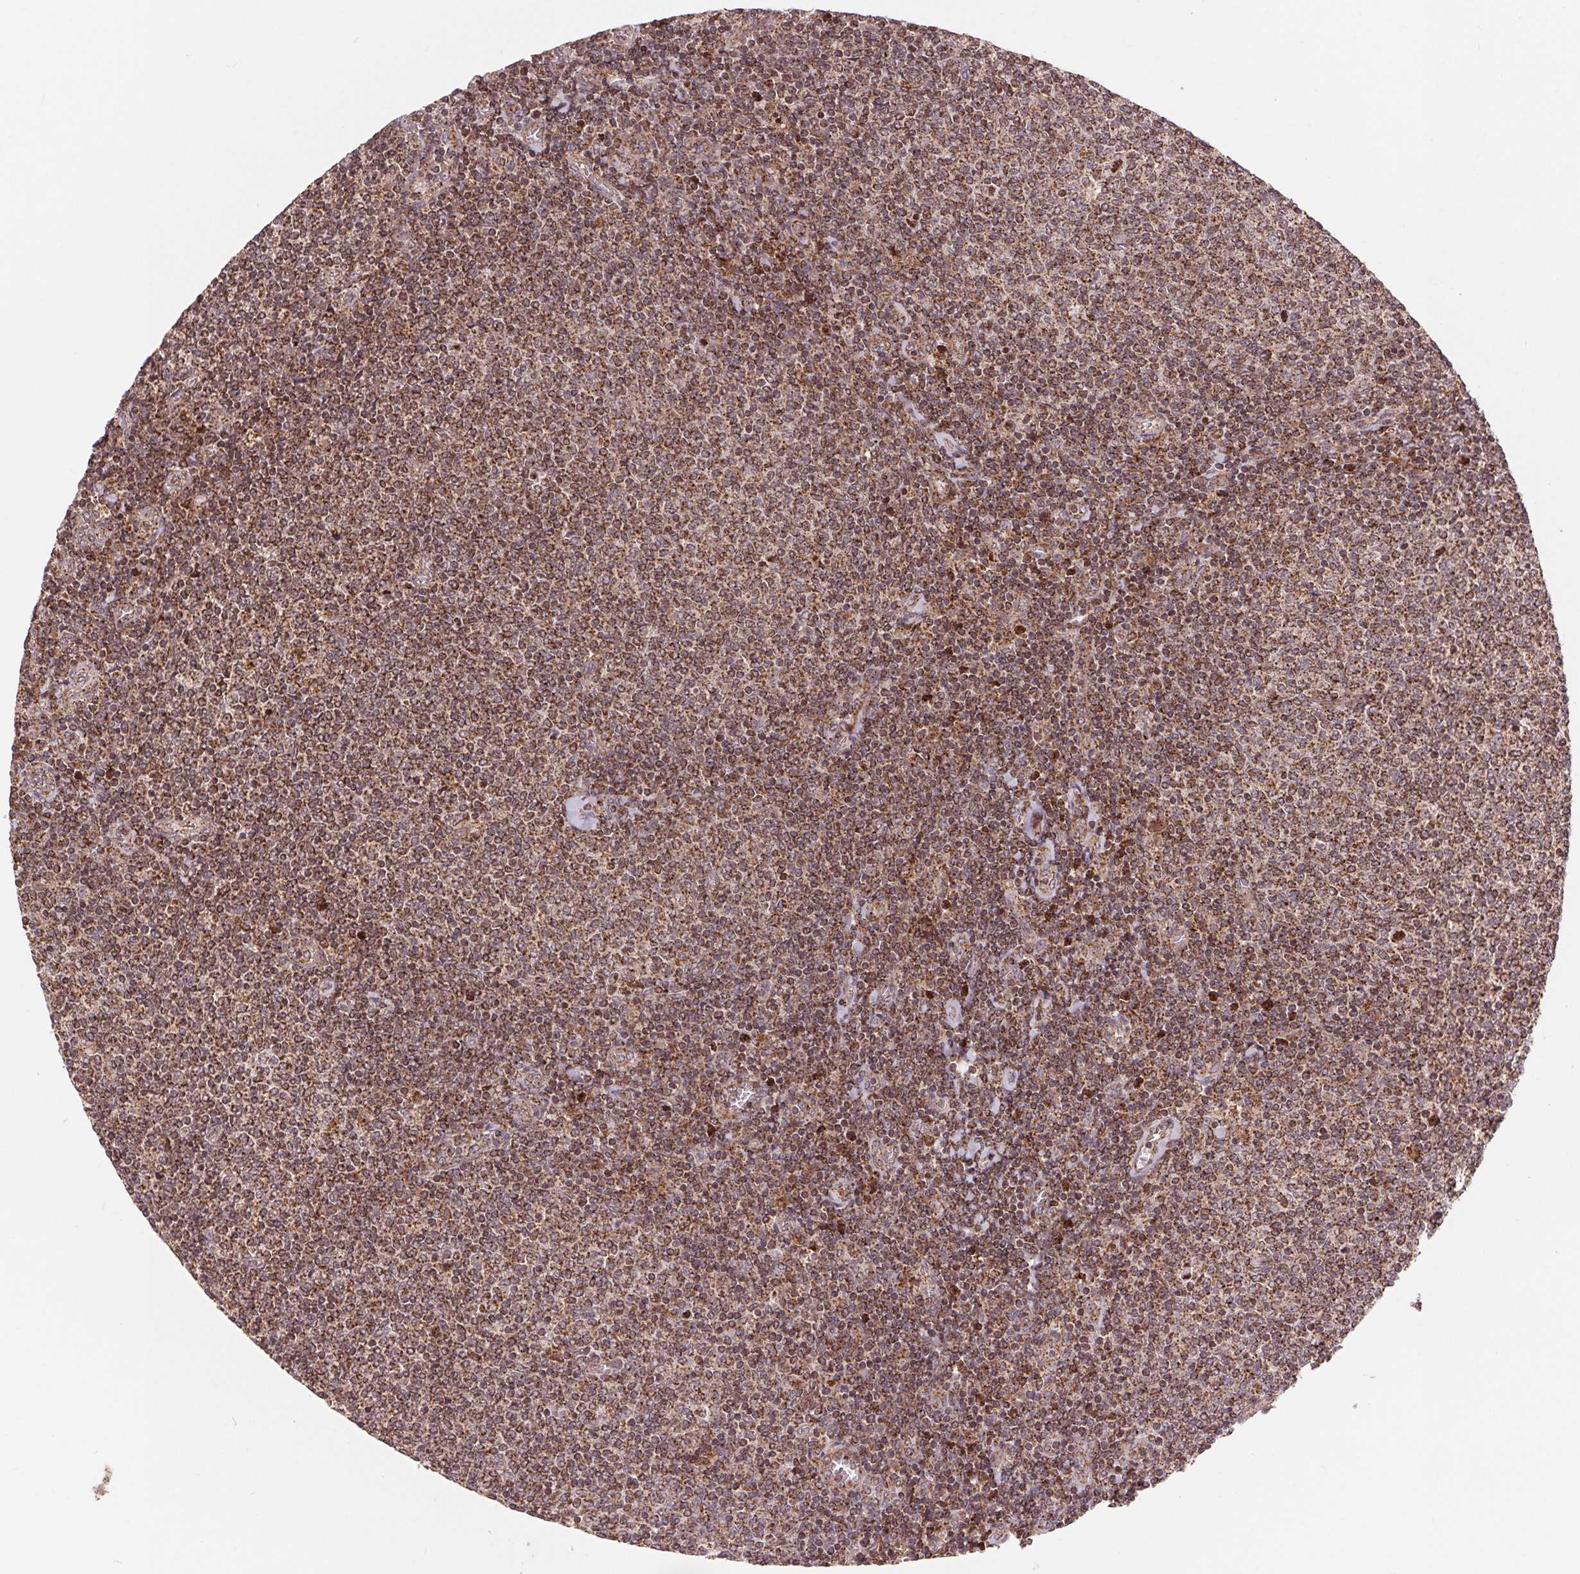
{"staining": {"intensity": "moderate", "quantity": ">75%", "location": "cytoplasmic/membranous"}, "tissue": "lymphoma", "cell_type": "Tumor cells", "image_type": "cancer", "snomed": [{"axis": "morphology", "description": "Malignant lymphoma, non-Hodgkin's type, Low grade"}, {"axis": "topography", "description": "Lymph node"}], "caption": "High-power microscopy captured an IHC histopathology image of malignant lymphoma, non-Hodgkin's type (low-grade), revealing moderate cytoplasmic/membranous expression in approximately >75% of tumor cells.", "gene": "CHMP4B", "patient": {"sex": "male", "age": 52}}